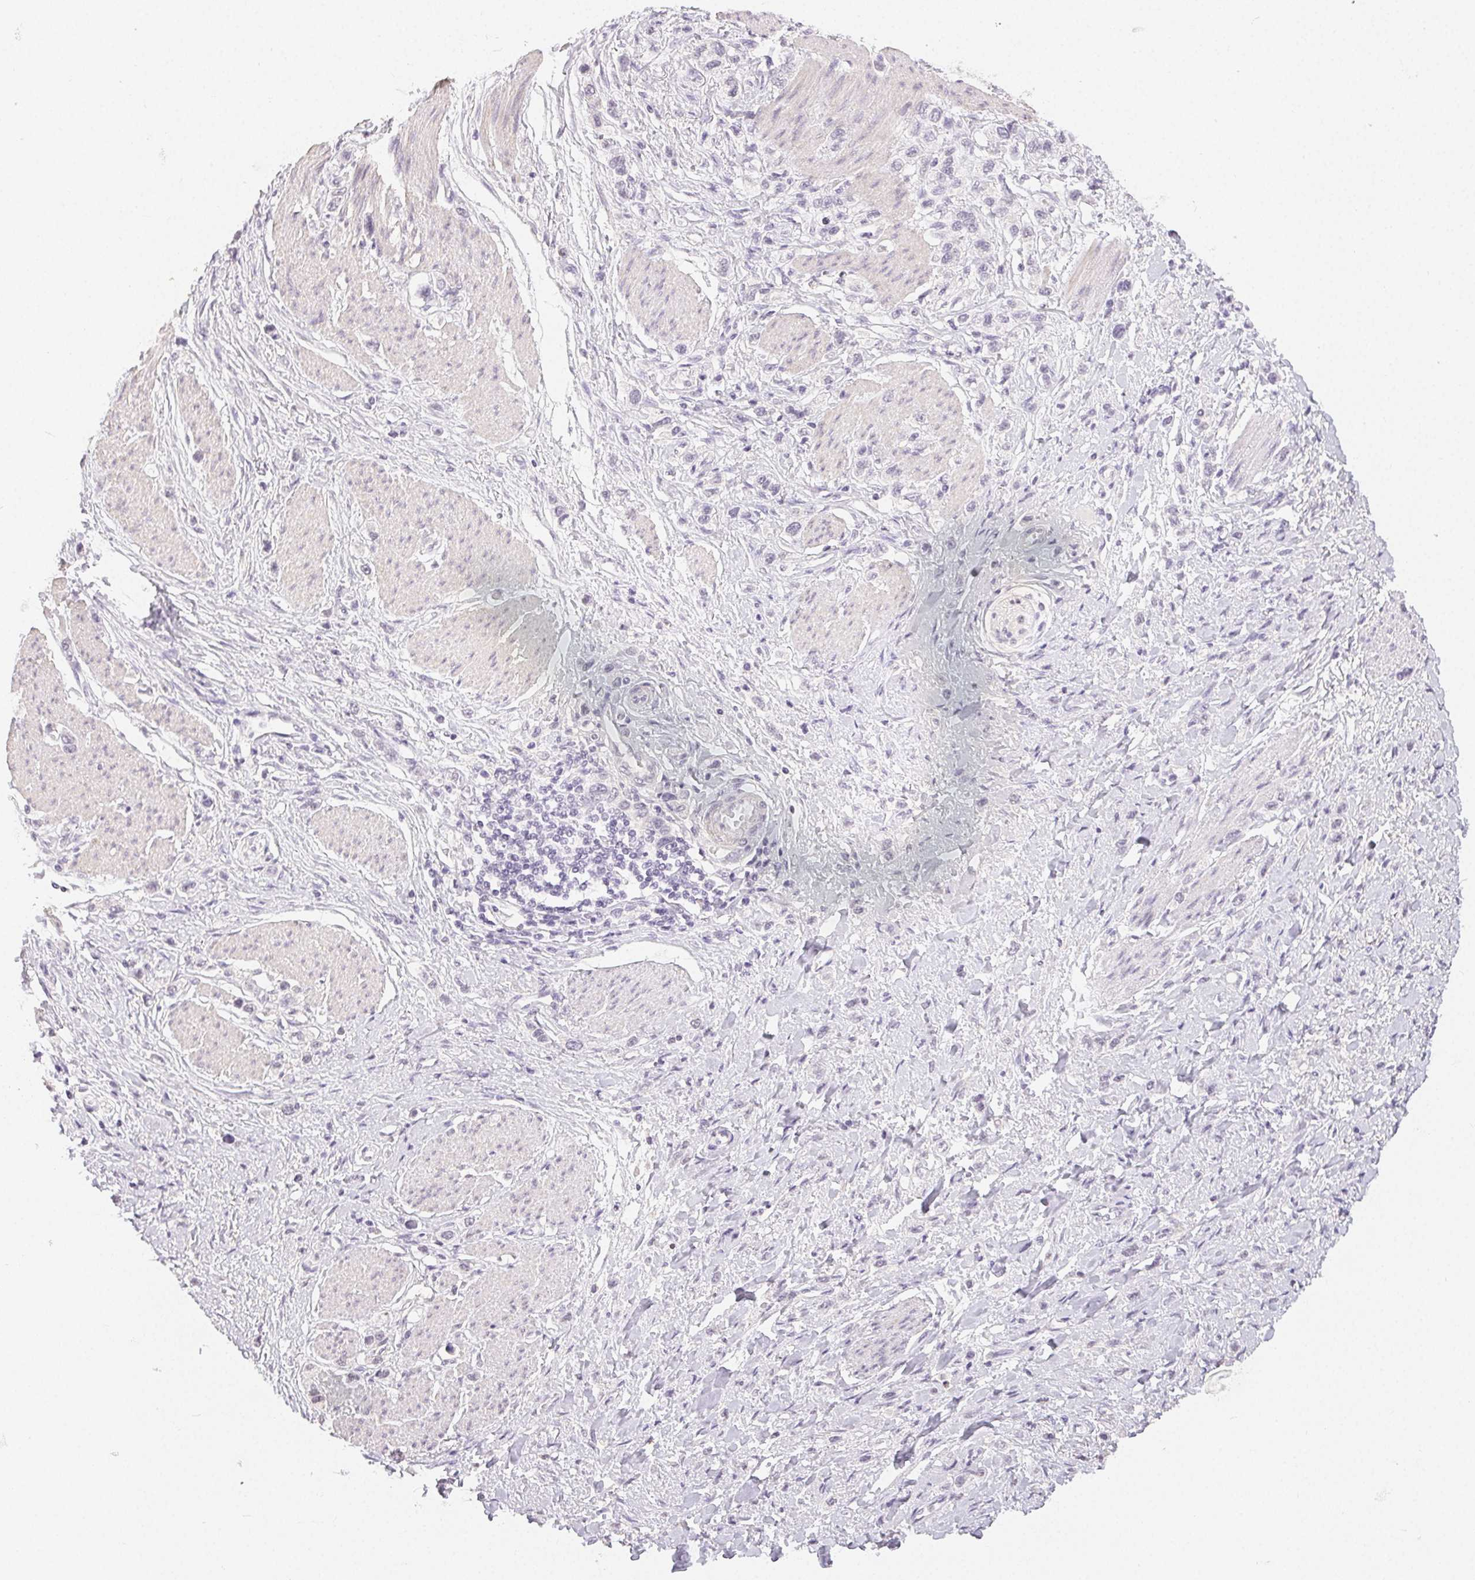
{"staining": {"intensity": "negative", "quantity": "none", "location": "none"}, "tissue": "stomach cancer", "cell_type": "Tumor cells", "image_type": "cancer", "snomed": [{"axis": "morphology", "description": "Adenocarcinoma, NOS"}, {"axis": "topography", "description": "Stomach"}], "caption": "Micrograph shows no protein staining in tumor cells of adenocarcinoma (stomach) tissue.", "gene": "TMEM174", "patient": {"sex": "female", "age": 65}}